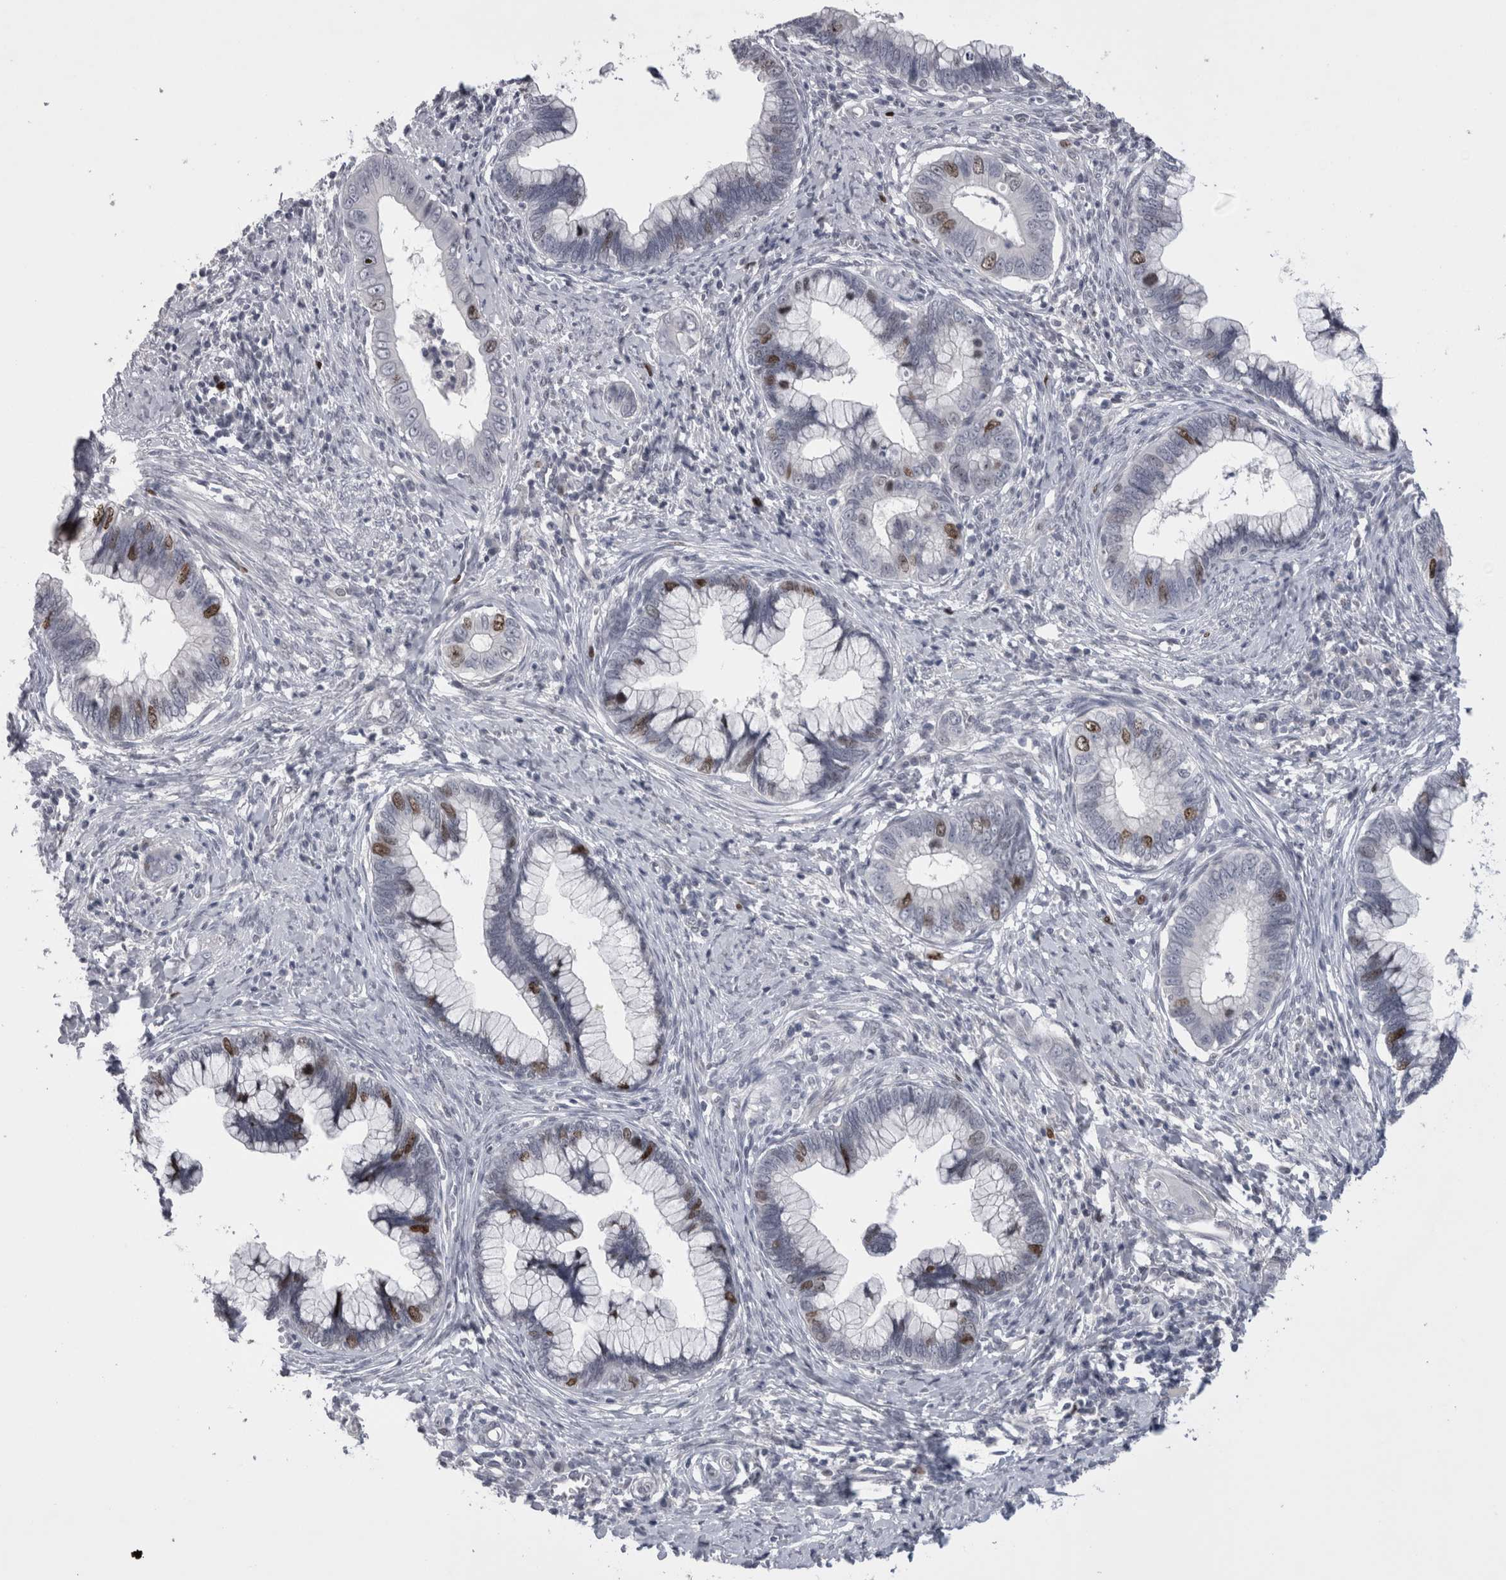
{"staining": {"intensity": "moderate", "quantity": "<25%", "location": "nuclear"}, "tissue": "cervical cancer", "cell_type": "Tumor cells", "image_type": "cancer", "snomed": [{"axis": "morphology", "description": "Adenocarcinoma, NOS"}, {"axis": "topography", "description": "Cervix"}], "caption": "Cervical adenocarcinoma stained for a protein (brown) demonstrates moderate nuclear positive staining in about <25% of tumor cells.", "gene": "KIF18B", "patient": {"sex": "female", "age": 44}}